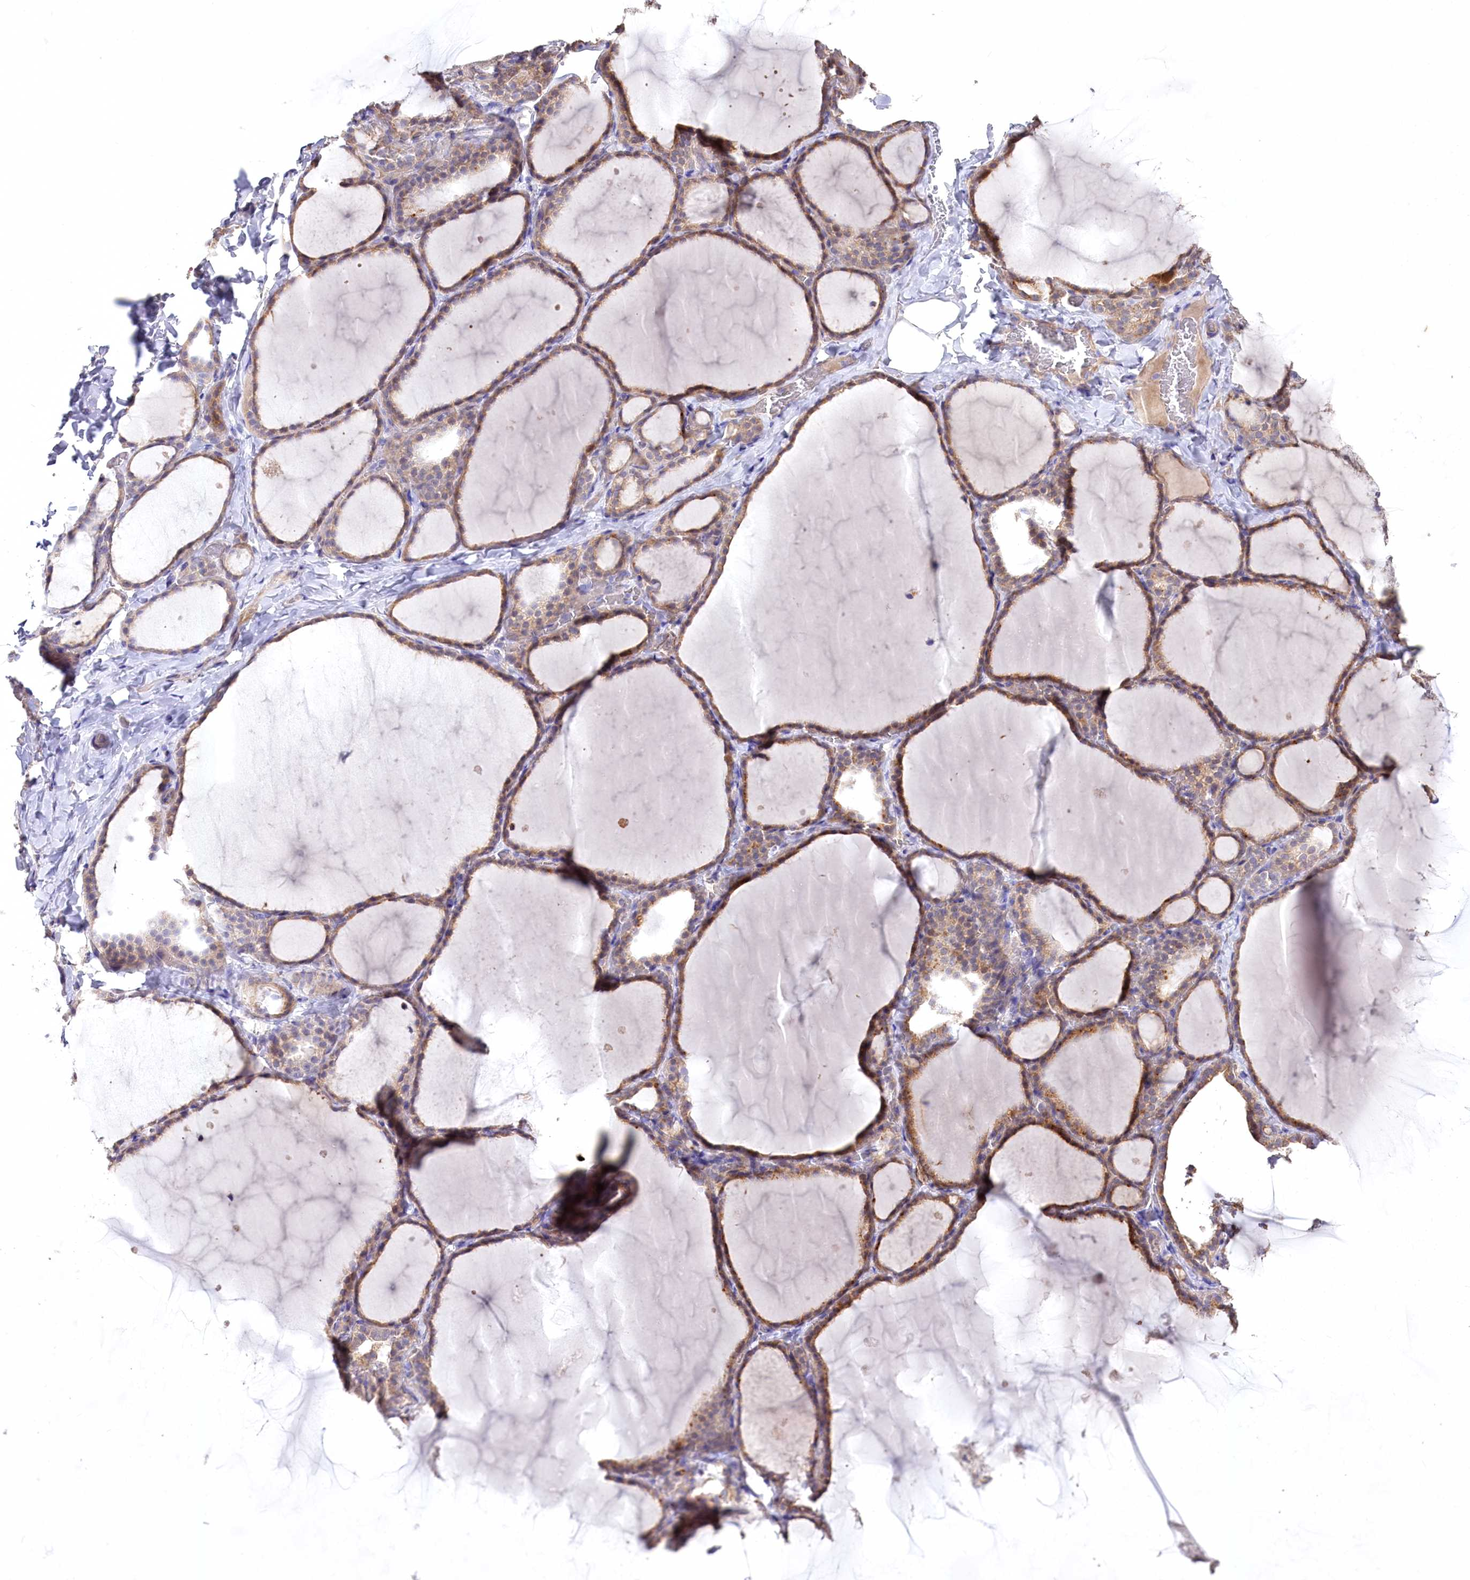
{"staining": {"intensity": "moderate", "quantity": ">75%", "location": "cytoplasmic/membranous"}, "tissue": "thyroid gland", "cell_type": "Glandular cells", "image_type": "normal", "snomed": [{"axis": "morphology", "description": "Normal tissue, NOS"}, {"axis": "topography", "description": "Thyroid gland"}], "caption": "Immunohistochemical staining of unremarkable thyroid gland reveals >75% levels of moderate cytoplasmic/membranous protein expression in about >75% of glandular cells. Using DAB (3,3'-diaminobenzidine) (brown) and hematoxylin (blue) stains, captured at high magnification using brightfield microscopy.", "gene": "PTER", "patient": {"sex": "female", "age": 22}}